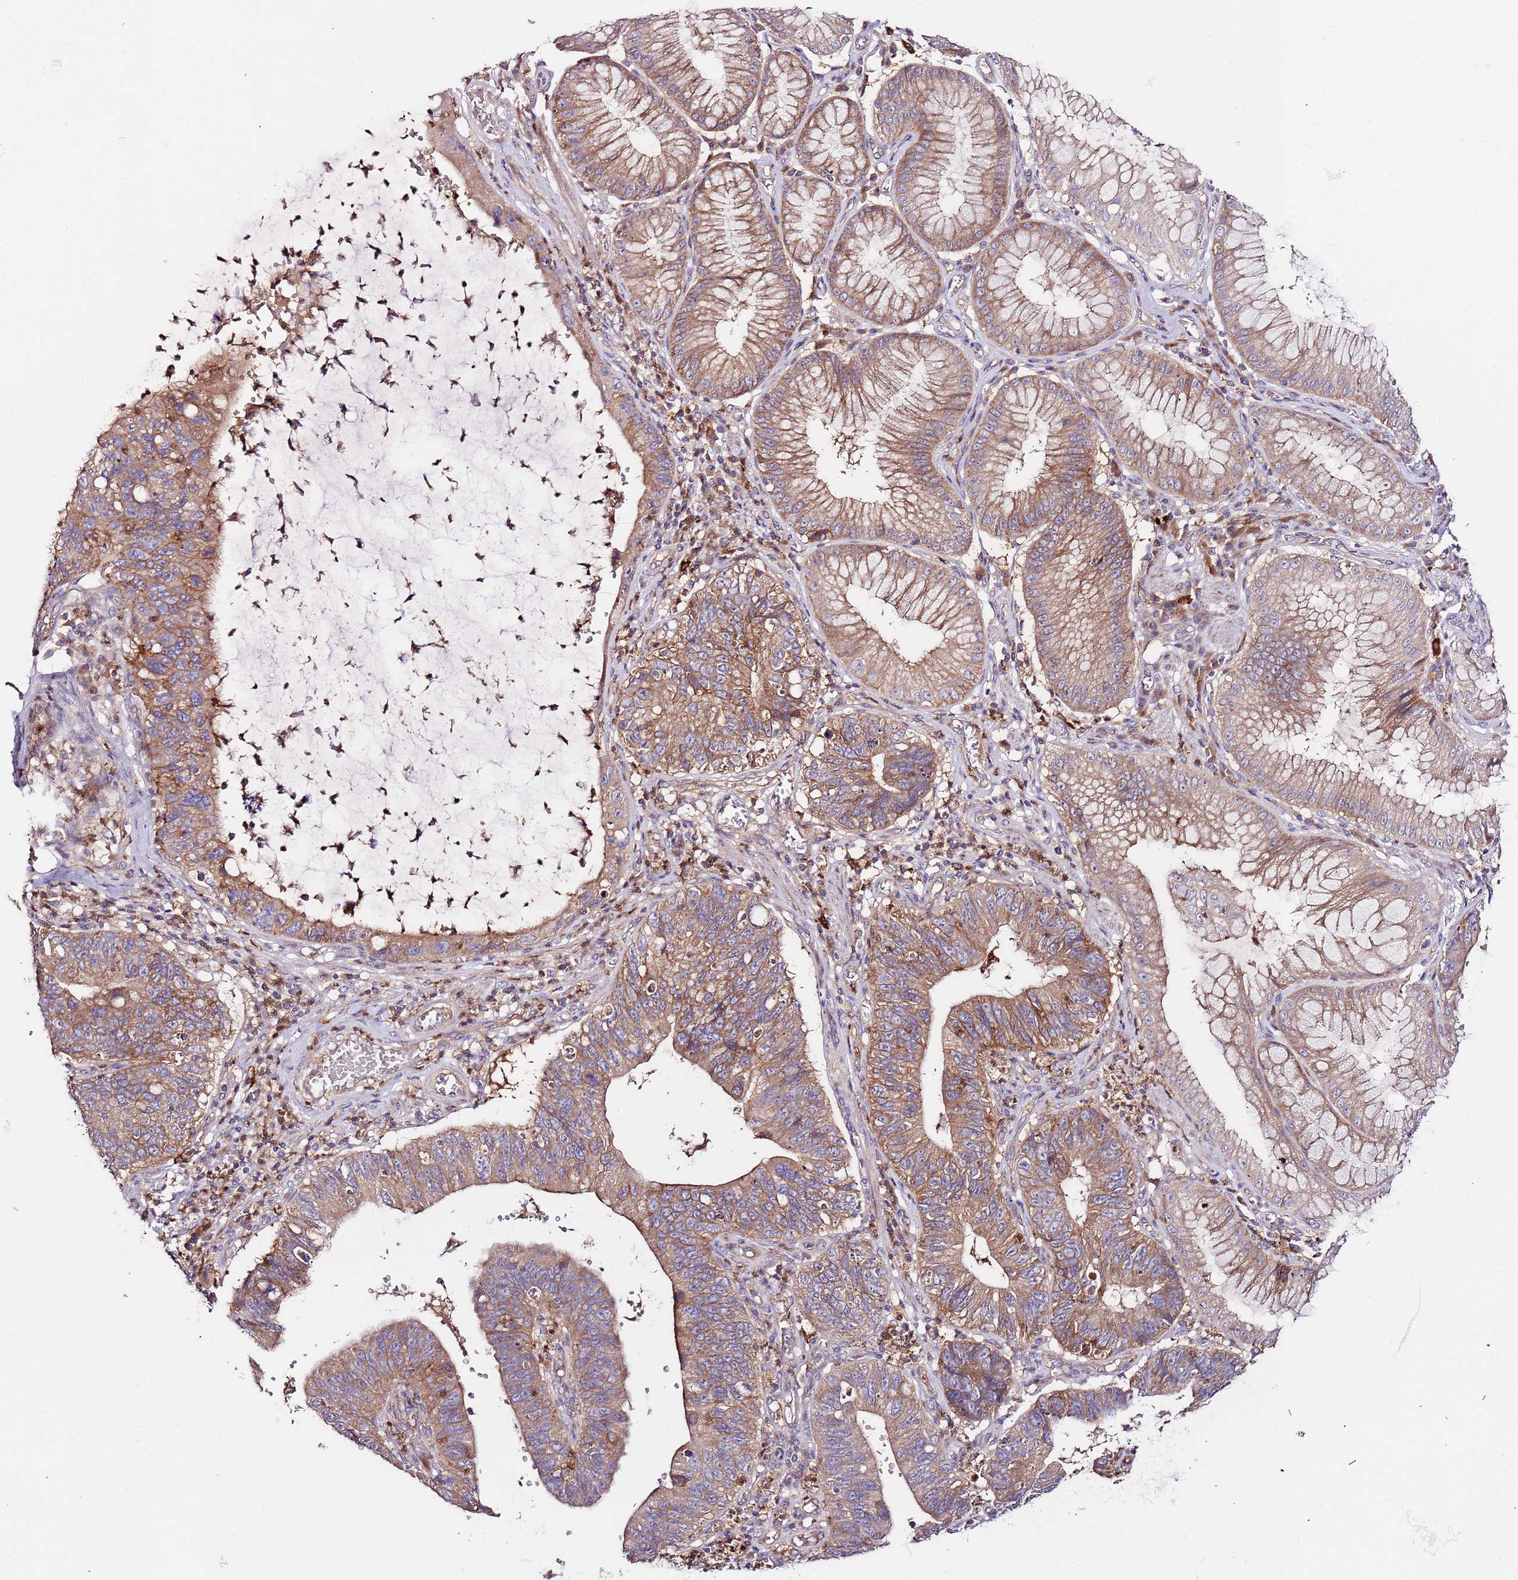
{"staining": {"intensity": "moderate", "quantity": ">75%", "location": "cytoplasmic/membranous"}, "tissue": "stomach cancer", "cell_type": "Tumor cells", "image_type": "cancer", "snomed": [{"axis": "morphology", "description": "Adenocarcinoma, NOS"}, {"axis": "topography", "description": "Stomach"}], "caption": "Protein expression by IHC demonstrates moderate cytoplasmic/membranous staining in about >75% of tumor cells in stomach adenocarcinoma. (DAB IHC, brown staining for protein, blue staining for nuclei).", "gene": "FLVCR1", "patient": {"sex": "male", "age": 59}}